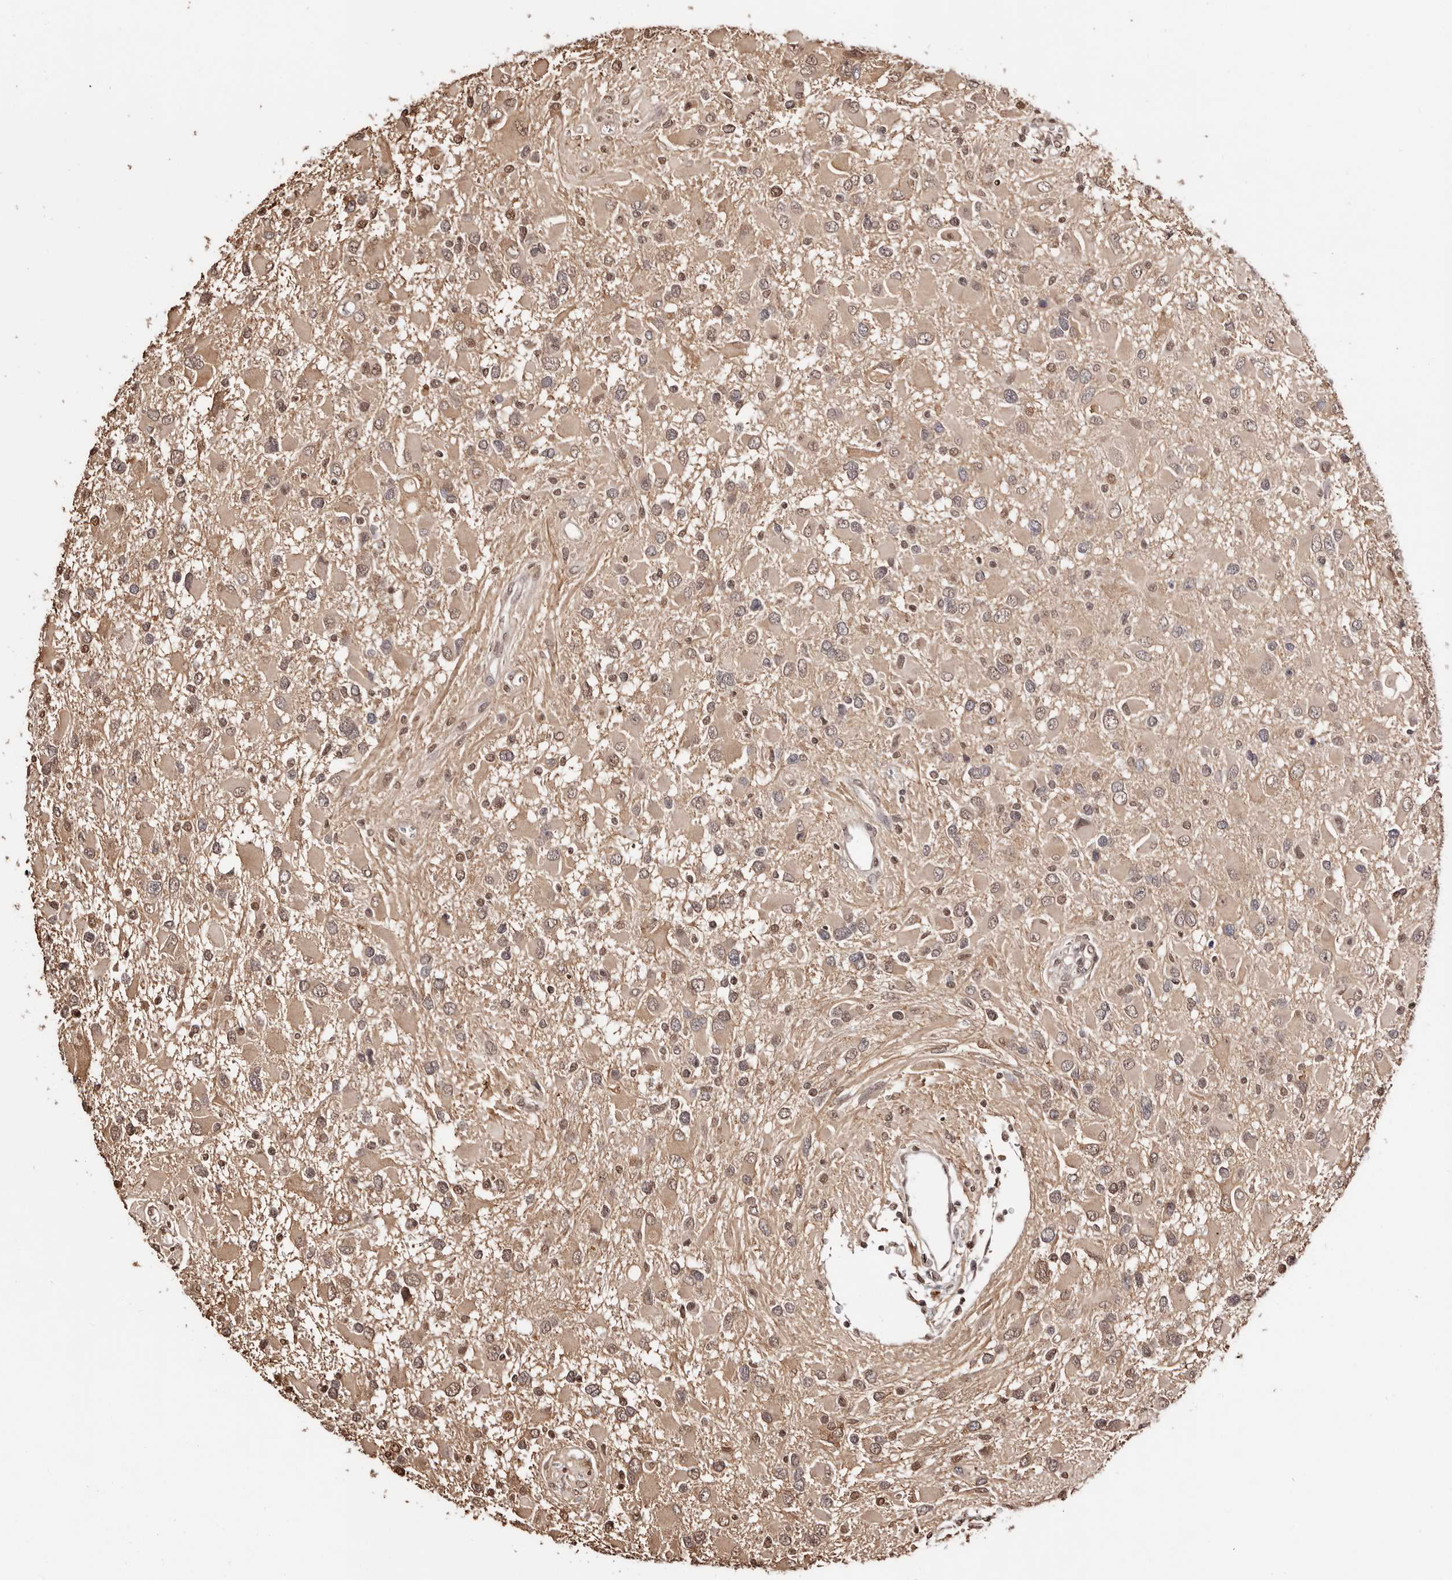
{"staining": {"intensity": "moderate", "quantity": ">75%", "location": "cytoplasmic/membranous,nuclear"}, "tissue": "glioma", "cell_type": "Tumor cells", "image_type": "cancer", "snomed": [{"axis": "morphology", "description": "Glioma, malignant, High grade"}, {"axis": "topography", "description": "Brain"}], "caption": "Immunohistochemical staining of human malignant glioma (high-grade) displays moderate cytoplasmic/membranous and nuclear protein expression in approximately >75% of tumor cells.", "gene": "BICRAL", "patient": {"sex": "male", "age": 53}}